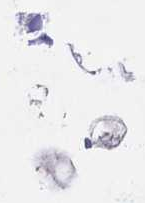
{"staining": {"intensity": "negative", "quantity": "none", "location": "none"}, "tissue": "adipose tissue", "cell_type": "Adipocytes", "image_type": "normal", "snomed": [{"axis": "morphology", "description": "Normal tissue, NOS"}, {"axis": "topography", "description": "Cartilage tissue"}, {"axis": "topography", "description": "Bronchus"}], "caption": "This photomicrograph is of unremarkable adipose tissue stained with immunohistochemistry to label a protein in brown with the nuclei are counter-stained blue. There is no expression in adipocytes.", "gene": "LMO4", "patient": {"sex": "male", "age": 64}}